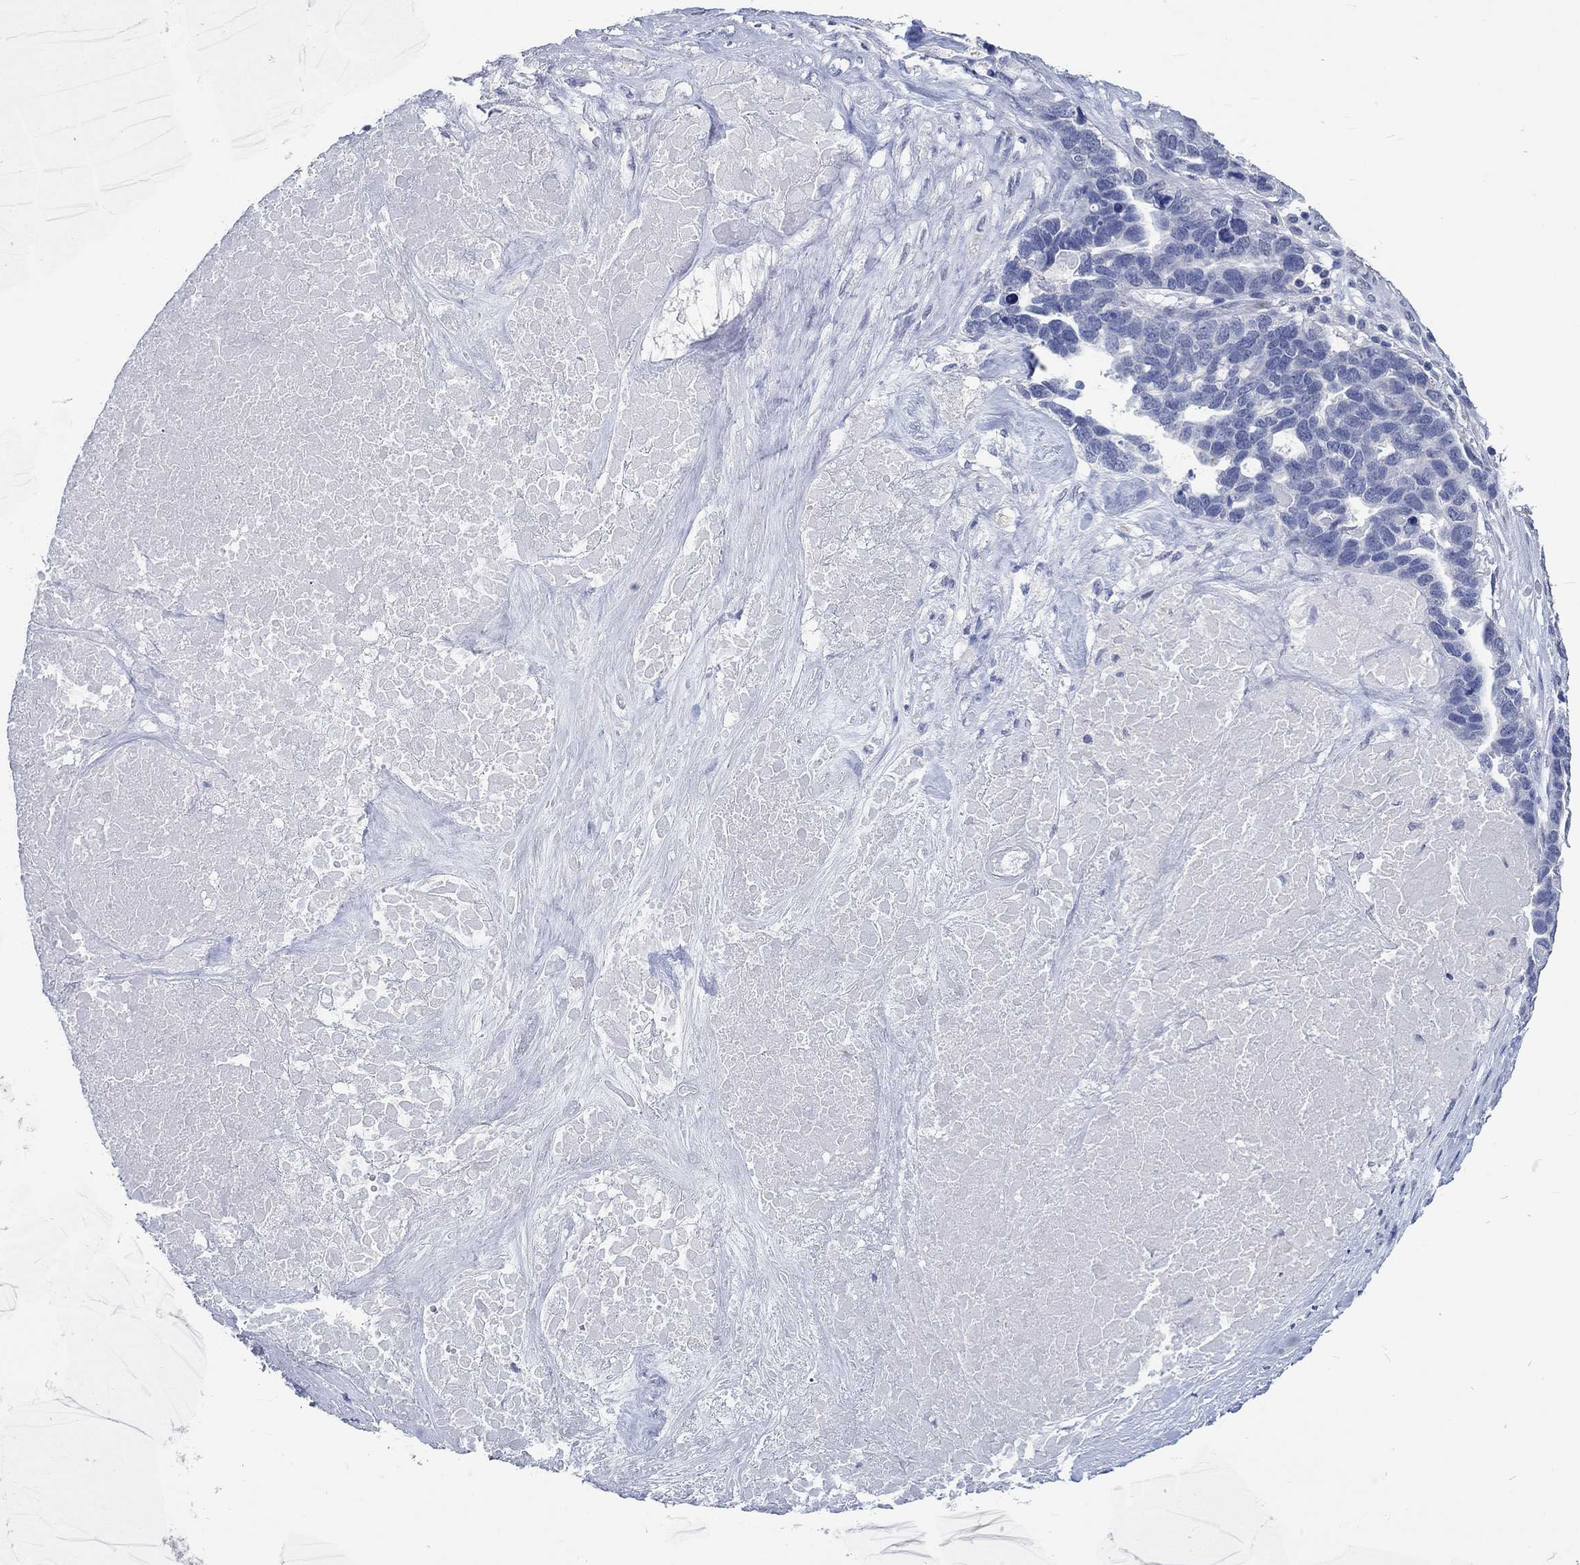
{"staining": {"intensity": "negative", "quantity": "none", "location": "none"}, "tissue": "ovarian cancer", "cell_type": "Tumor cells", "image_type": "cancer", "snomed": [{"axis": "morphology", "description": "Cystadenocarcinoma, serous, NOS"}, {"axis": "topography", "description": "Ovary"}], "caption": "Protein analysis of ovarian cancer (serous cystadenocarcinoma) reveals no significant expression in tumor cells. The staining was performed using DAB (3,3'-diaminobenzidine) to visualize the protein expression in brown, while the nuclei were stained in blue with hematoxylin (Magnification: 20x).", "gene": "C4orf47", "patient": {"sex": "female", "age": 54}}